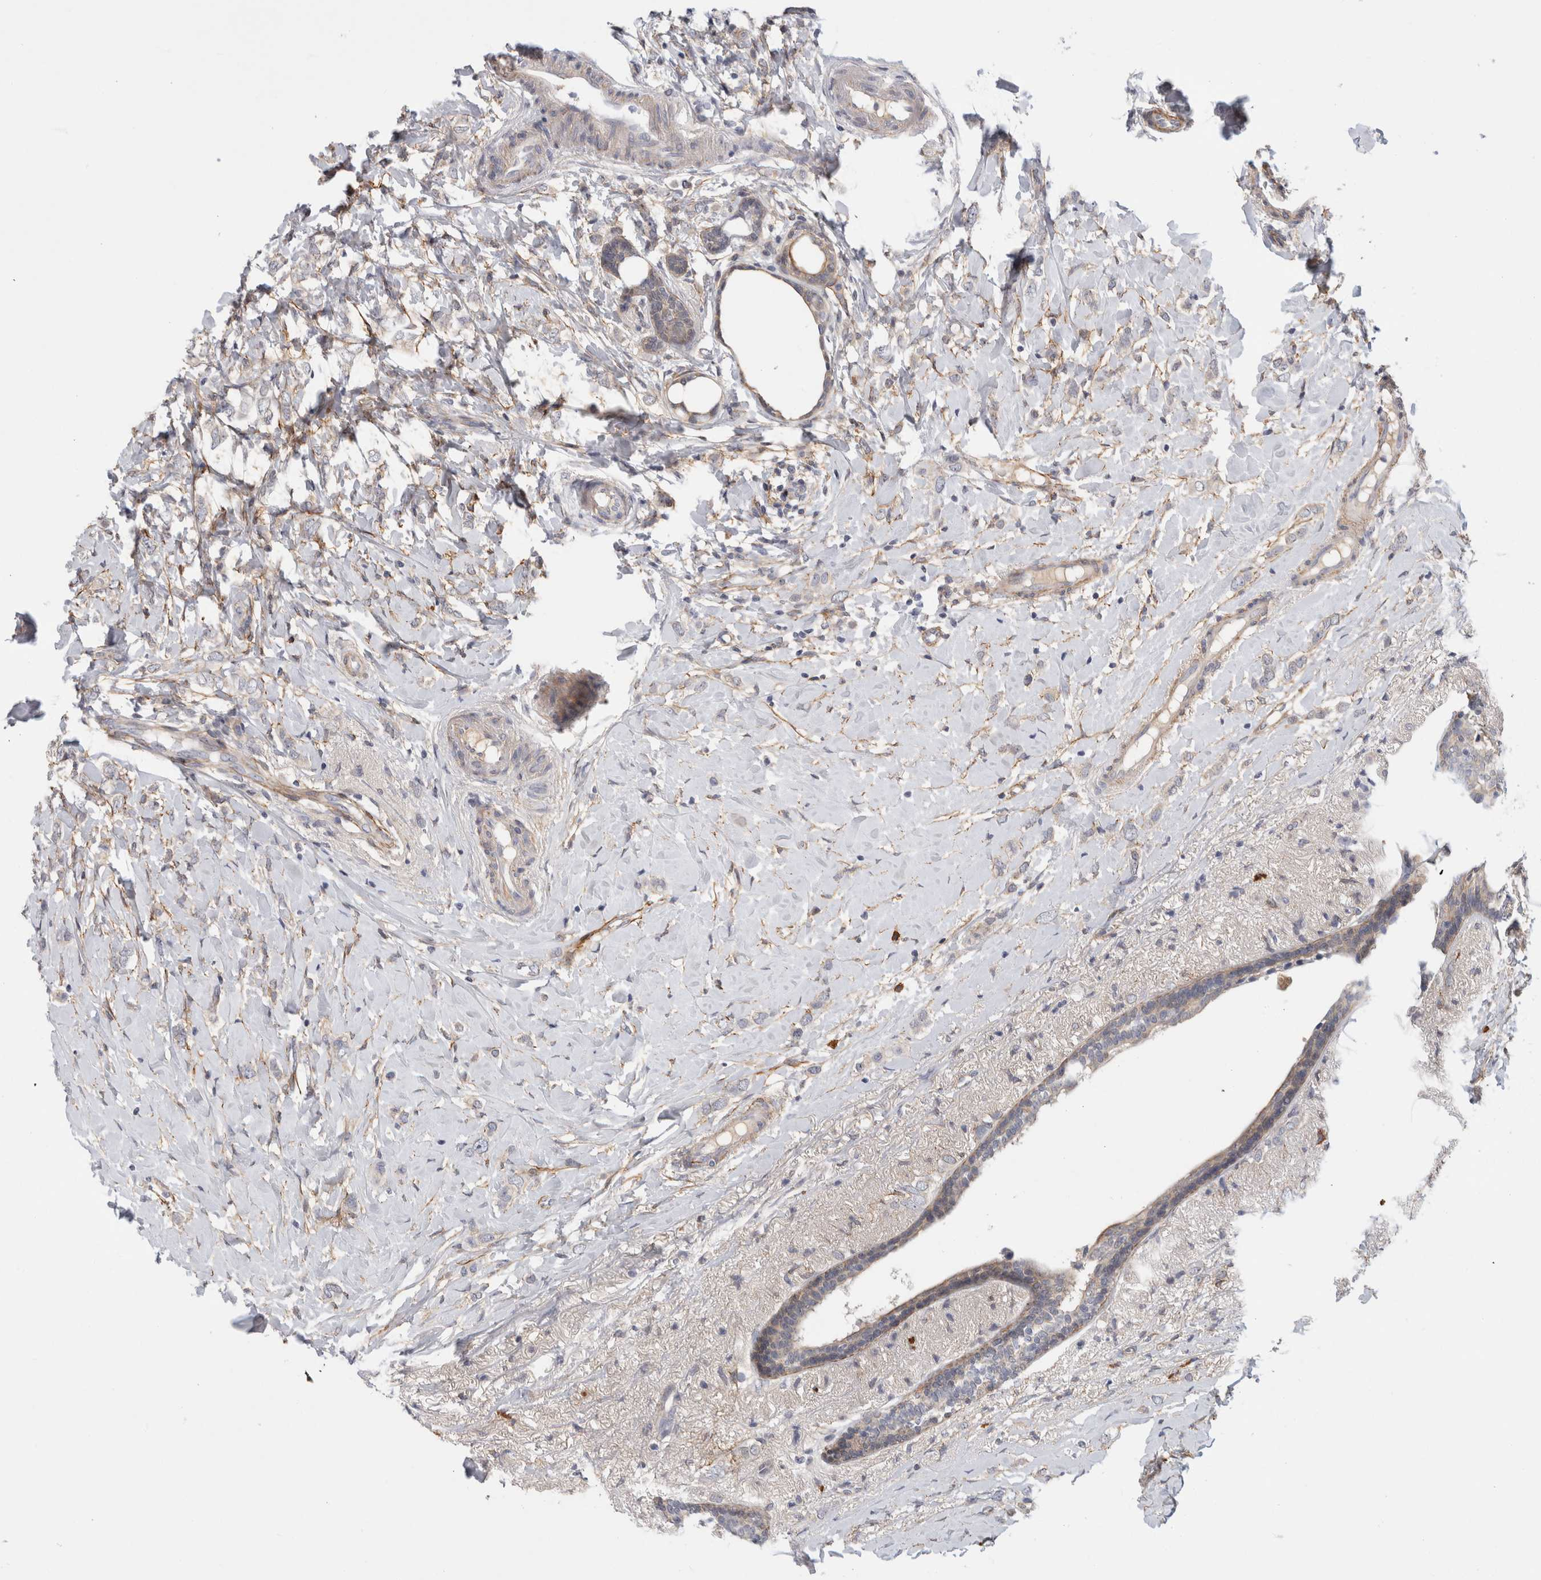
{"staining": {"intensity": "weak", "quantity": "<25%", "location": "cytoplasmic/membranous"}, "tissue": "breast cancer", "cell_type": "Tumor cells", "image_type": "cancer", "snomed": [{"axis": "morphology", "description": "Normal tissue, NOS"}, {"axis": "morphology", "description": "Lobular carcinoma"}, {"axis": "topography", "description": "Breast"}], "caption": "Tumor cells are negative for brown protein staining in breast cancer (lobular carcinoma).", "gene": "PGM1", "patient": {"sex": "female", "age": 47}}